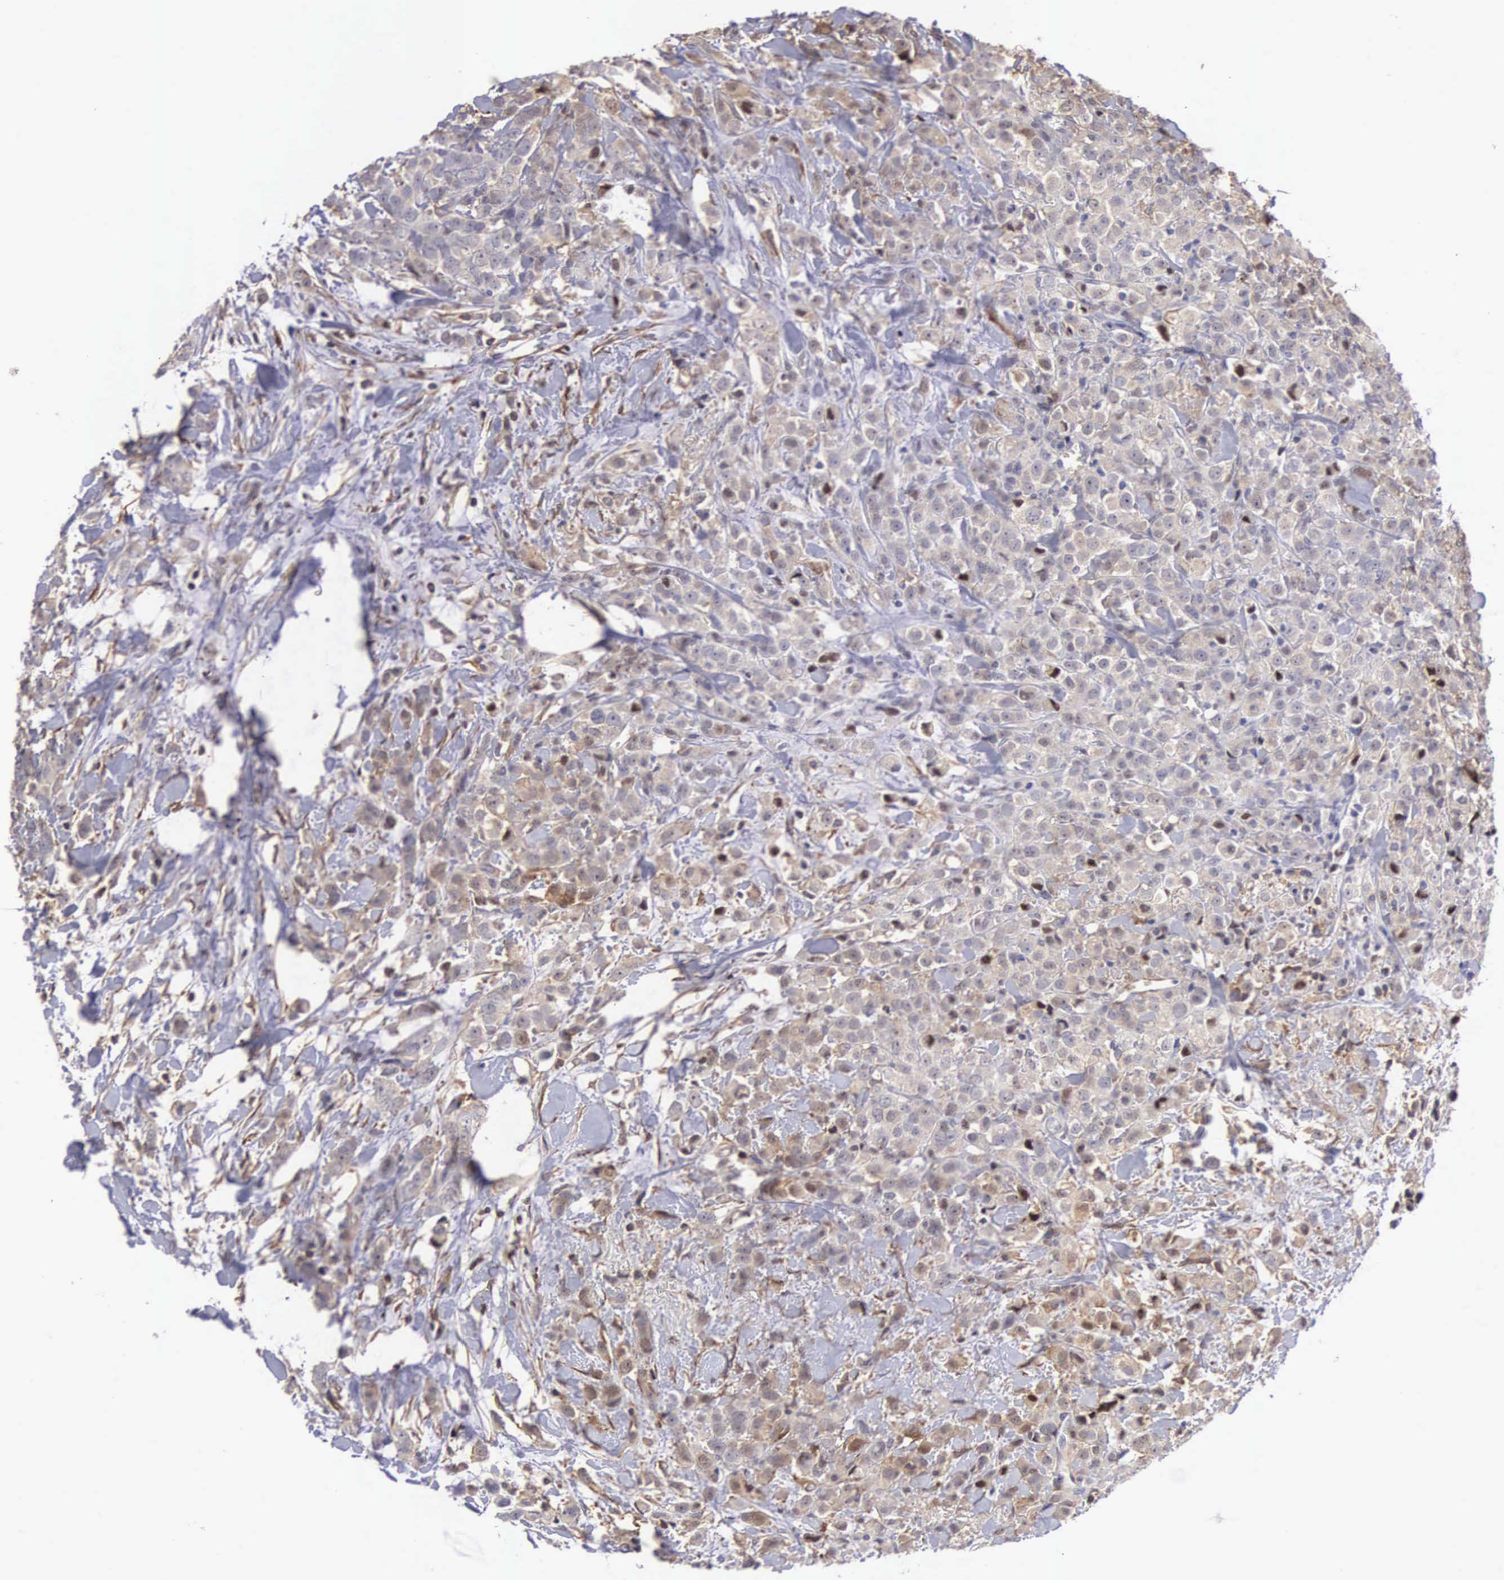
{"staining": {"intensity": "weak", "quantity": "<25%", "location": "cytoplasmic/membranous"}, "tissue": "breast cancer", "cell_type": "Tumor cells", "image_type": "cancer", "snomed": [{"axis": "morphology", "description": "Lobular carcinoma"}, {"axis": "topography", "description": "Breast"}], "caption": "An IHC image of breast lobular carcinoma is shown. There is no staining in tumor cells of breast lobular carcinoma. The staining is performed using DAB (3,3'-diaminobenzidine) brown chromogen with nuclei counter-stained in using hematoxylin.", "gene": "EMID1", "patient": {"sex": "female", "age": 57}}